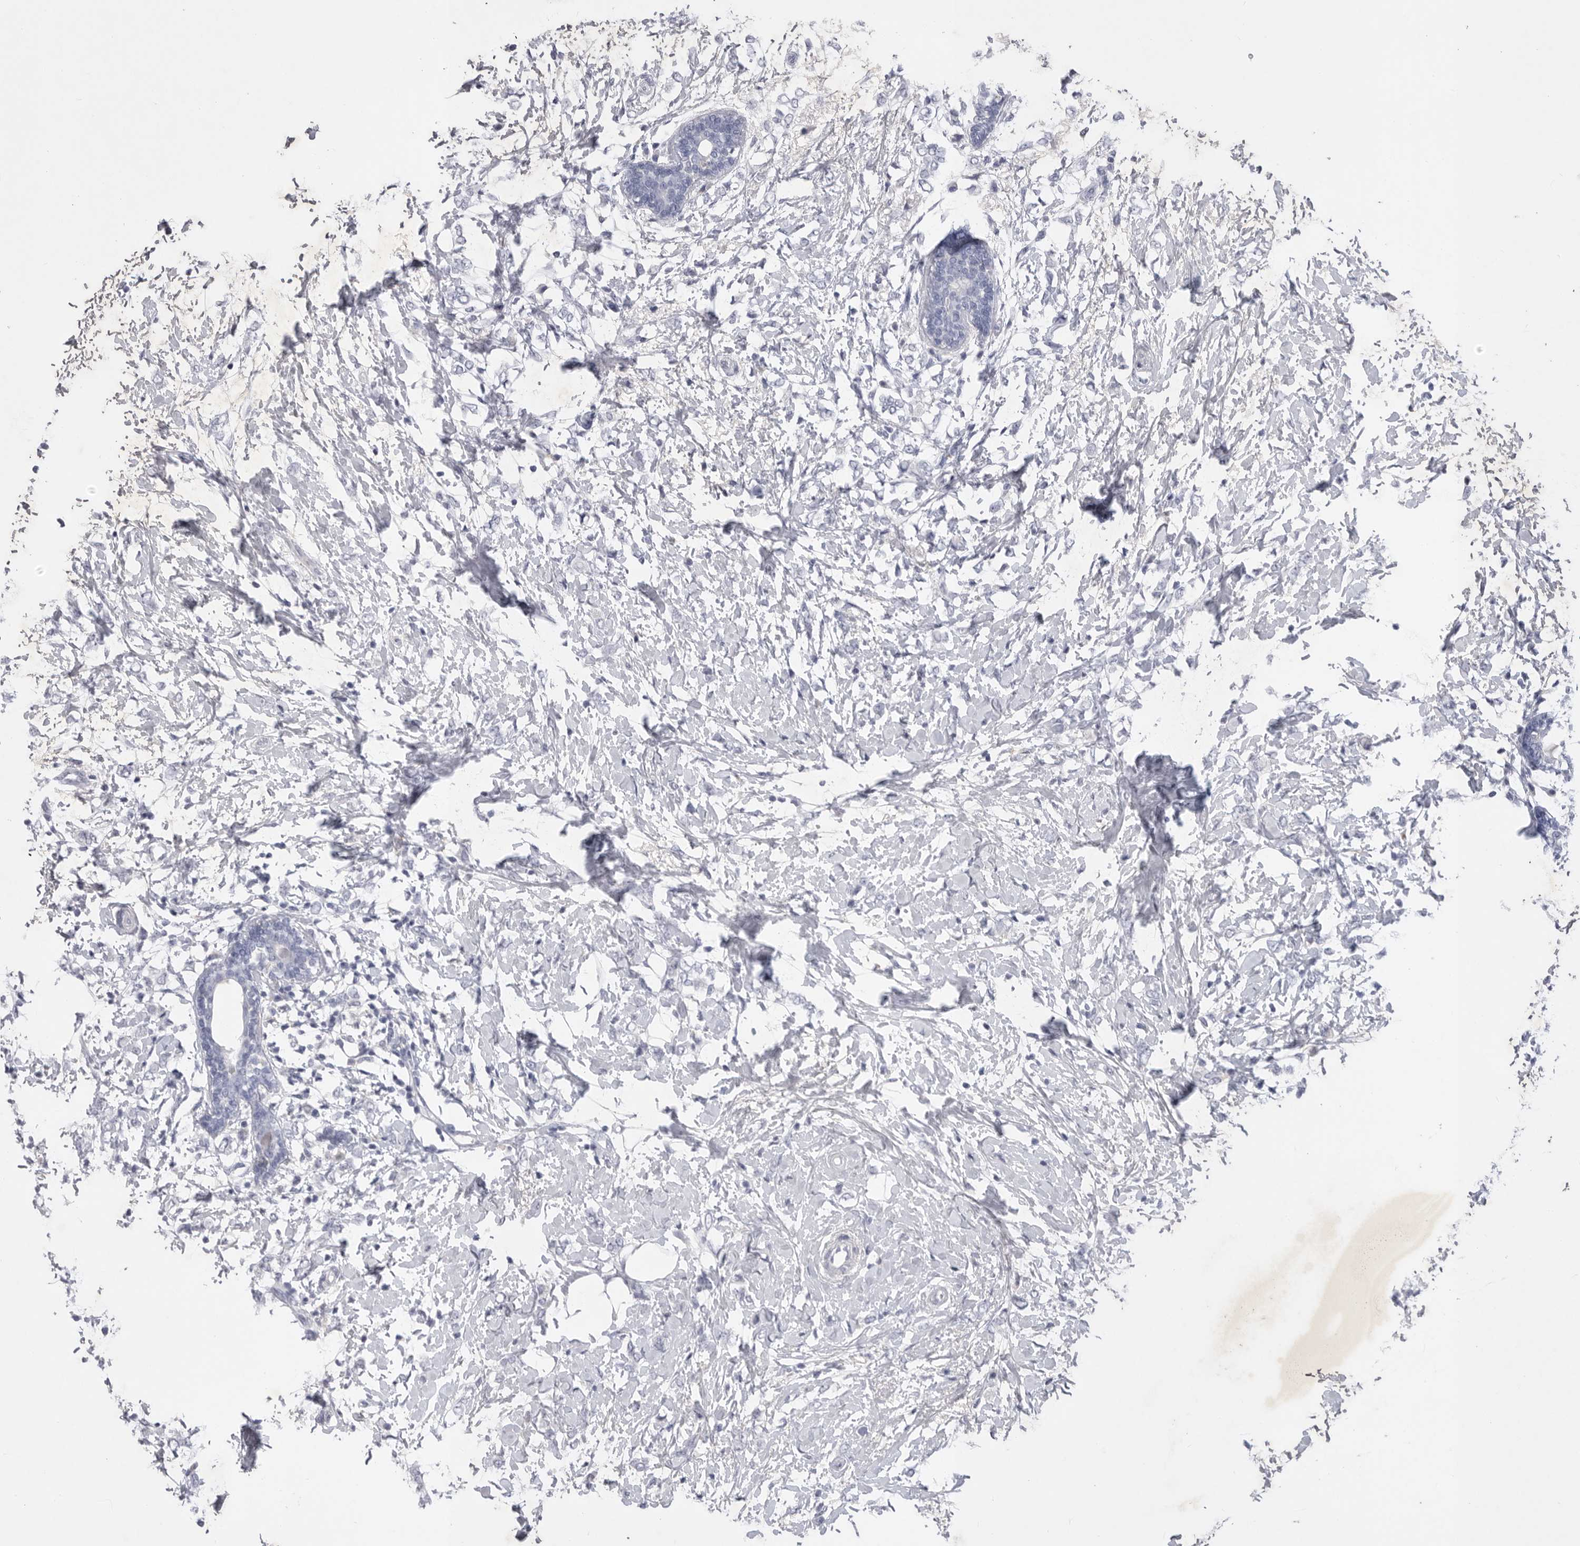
{"staining": {"intensity": "negative", "quantity": "none", "location": "none"}, "tissue": "breast cancer", "cell_type": "Tumor cells", "image_type": "cancer", "snomed": [{"axis": "morphology", "description": "Normal tissue, NOS"}, {"axis": "morphology", "description": "Lobular carcinoma"}, {"axis": "topography", "description": "Breast"}], "caption": "Breast cancer stained for a protein using immunohistochemistry exhibits no staining tumor cells.", "gene": "SIGLEC10", "patient": {"sex": "female", "age": 47}}